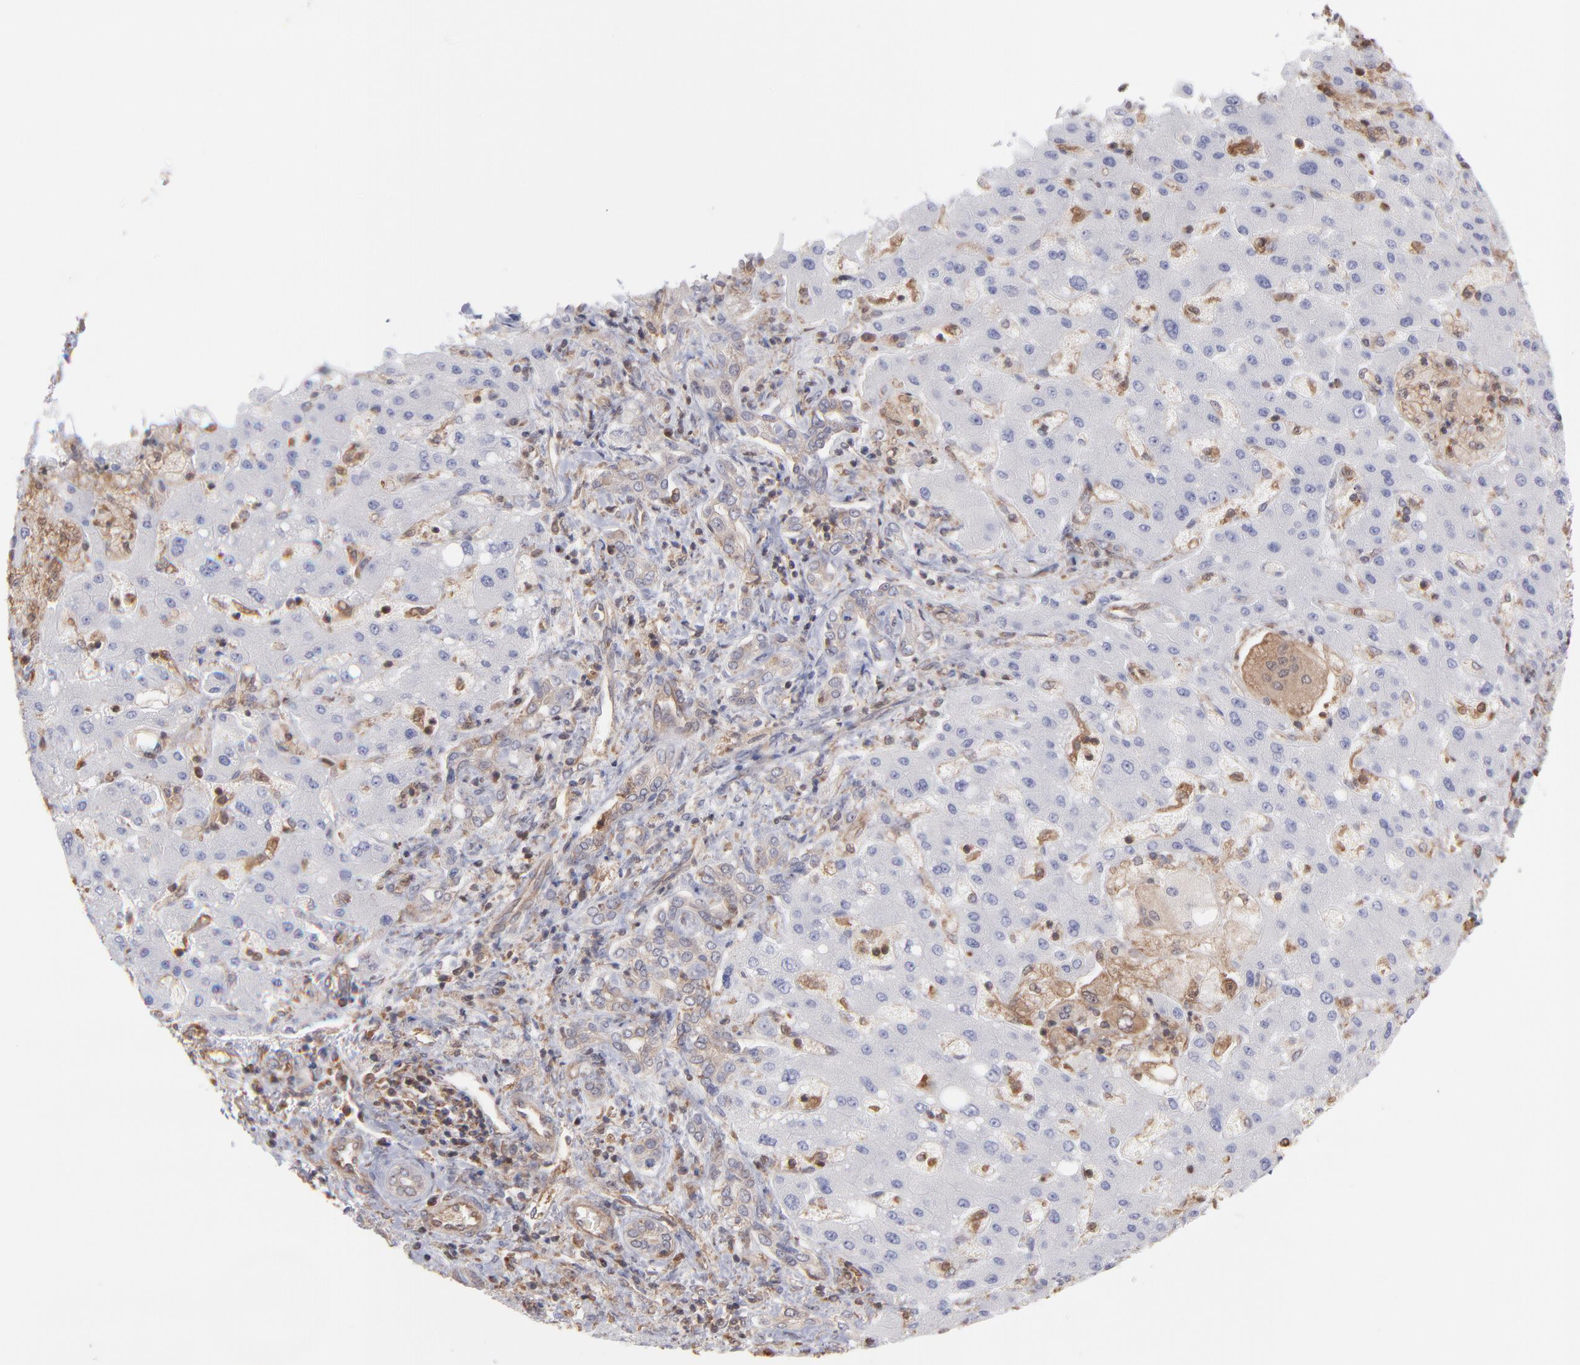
{"staining": {"intensity": "negative", "quantity": "none", "location": "none"}, "tissue": "liver cancer", "cell_type": "Tumor cells", "image_type": "cancer", "snomed": [{"axis": "morphology", "description": "Cholangiocarcinoma"}, {"axis": "topography", "description": "Liver"}], "caption": "Immunohistochemistry histopathology image of liver cholangiocarcinoma stained for a protein (brown), which demonstrates no staining in tumor cells. (Stains: DAB IHC with hematoxylin counter stain, Microscopy: brightfield microscopy at high magnification).", "gene": "MAPRE1", "patient": {"sex": "male", "age": 50}}